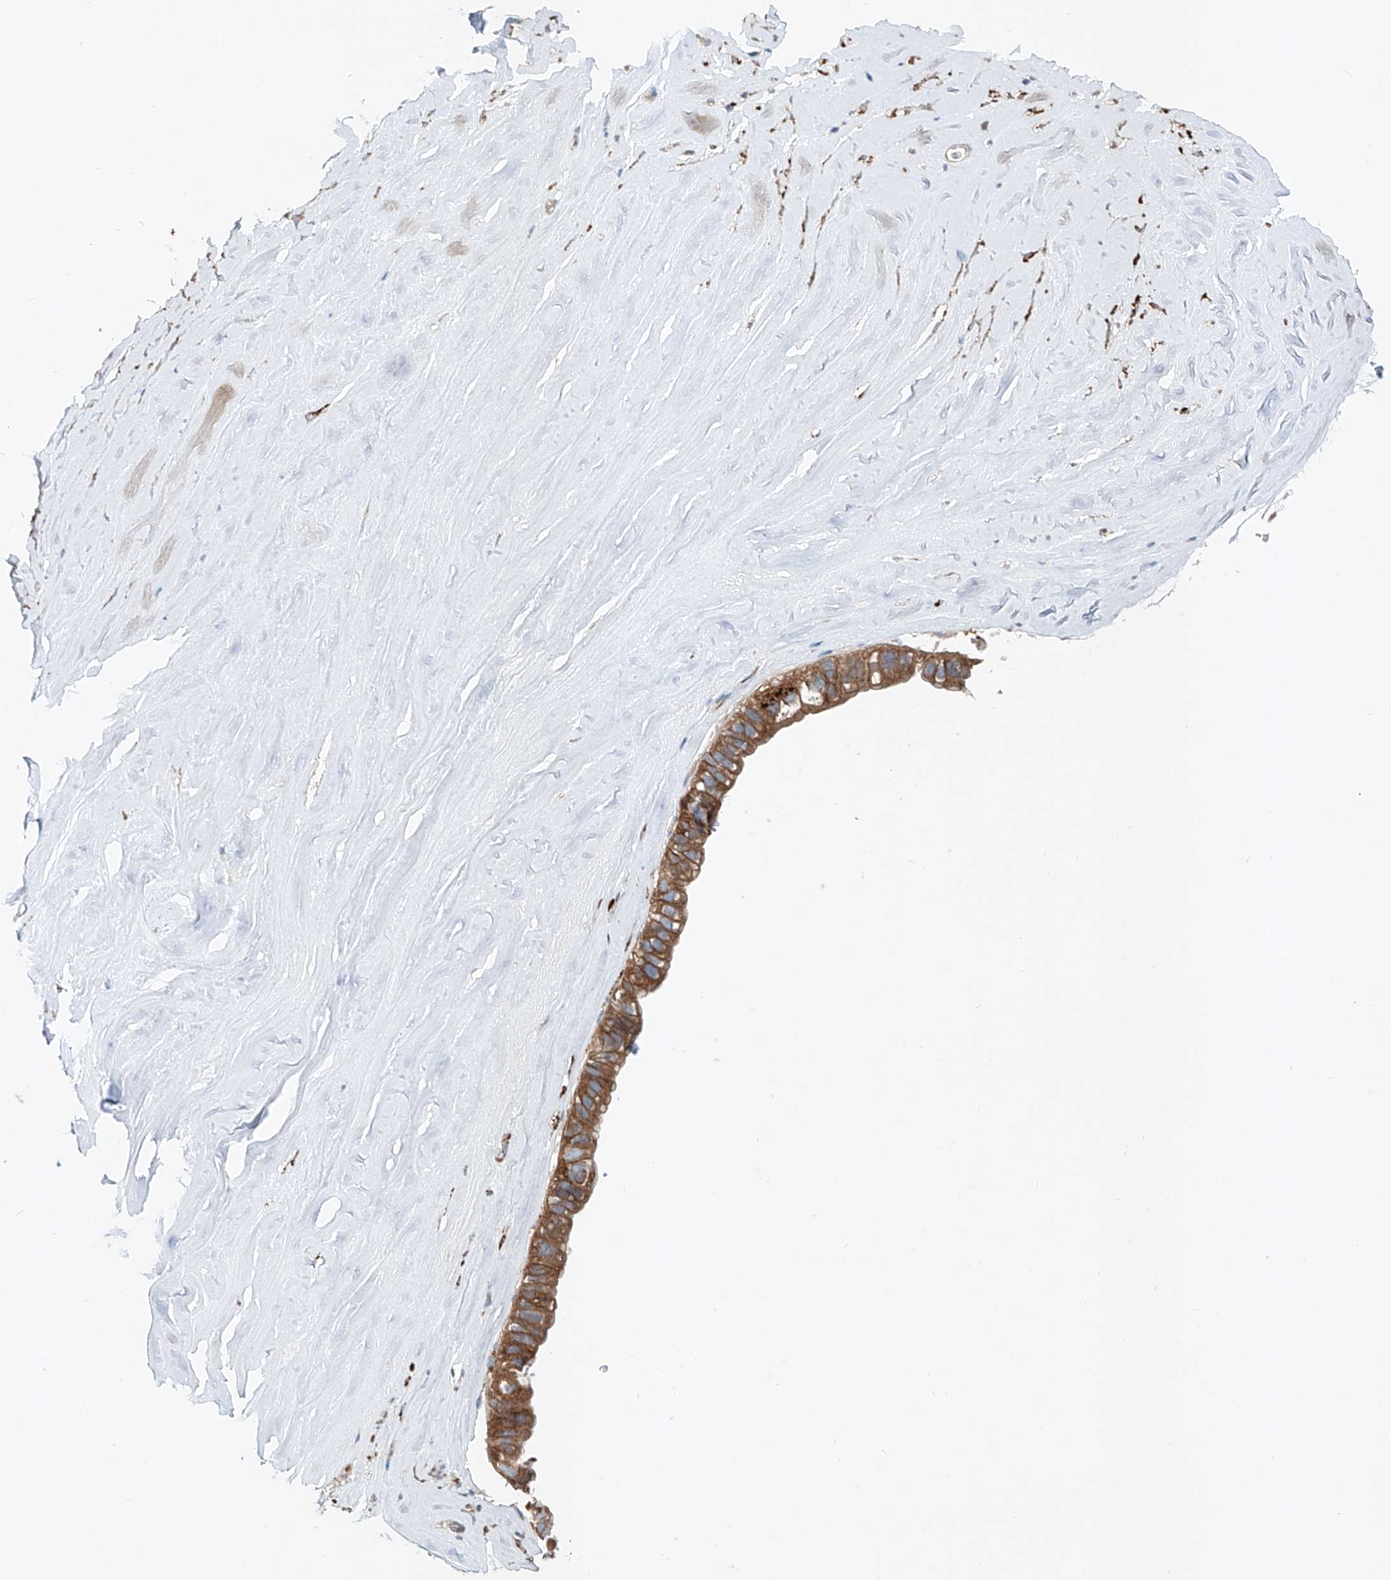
{"staining": {"intensity": "moderate", "quantity": ">75%", "location": "cytoplasmic/membranous"}, "tissue": "ovarian cancer", "cell_type": "Tumor cells", "image_type": "cancer", "snomed": [{"axis": "morphology", "description": "Cystadenocarcinoma, mucinous, NOS"}, {"axis": "topography", "description": "Ovary"}], "caption": "Ovarian mucinous cystadenocarcinoma stained with a brown dye displays moderate cytoplasmic/membranous positive staining in approximately >75% of tumor cells.", "gene": "SNAP29", "patient": {"sex": "female", "age": 61}}